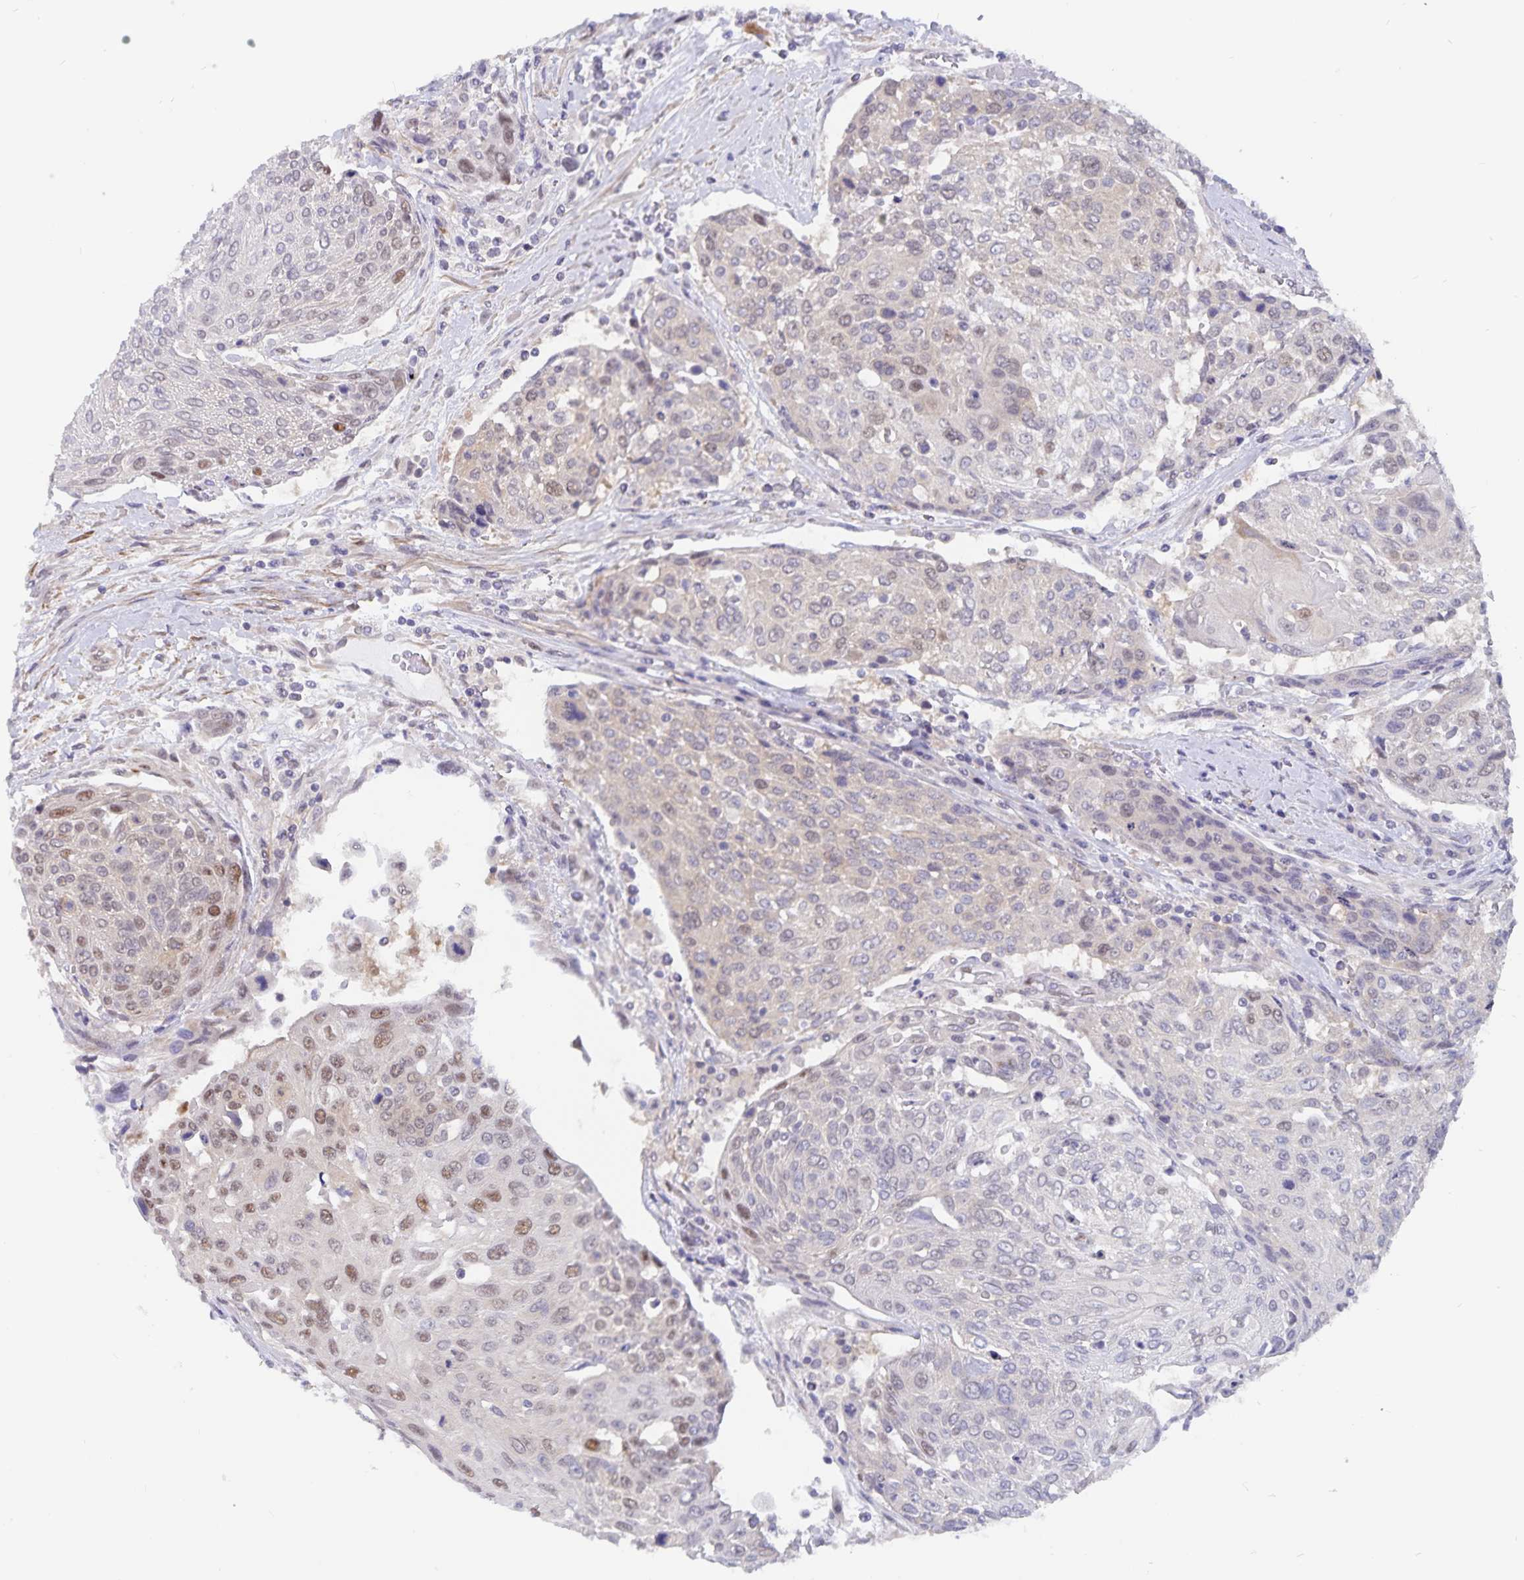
{"staining": {"intensity": "weak", "quantity": "25%-75%", "location": "nuclear"}, "tissue": "urothelial cancer", "cell_type": "Tumor cells", "image_type": "cancer", "snomed": [{"axis": "morphology", "description": "Urothelial carcinoma, High grade"}, {"axis": "topography", "description": "Urinary bladder"}], "caption": "DAB immunohistochemical staining of human high-grade urothelial carcinoma displays weak nuclear protein expression in about 25%-75% of tumor cells. Immunohistochemistry stains the protein of interest in brown and the nuclei are stained blue.", "gene": "BAG6", "patient": {"sex": "female", "age": 70}}